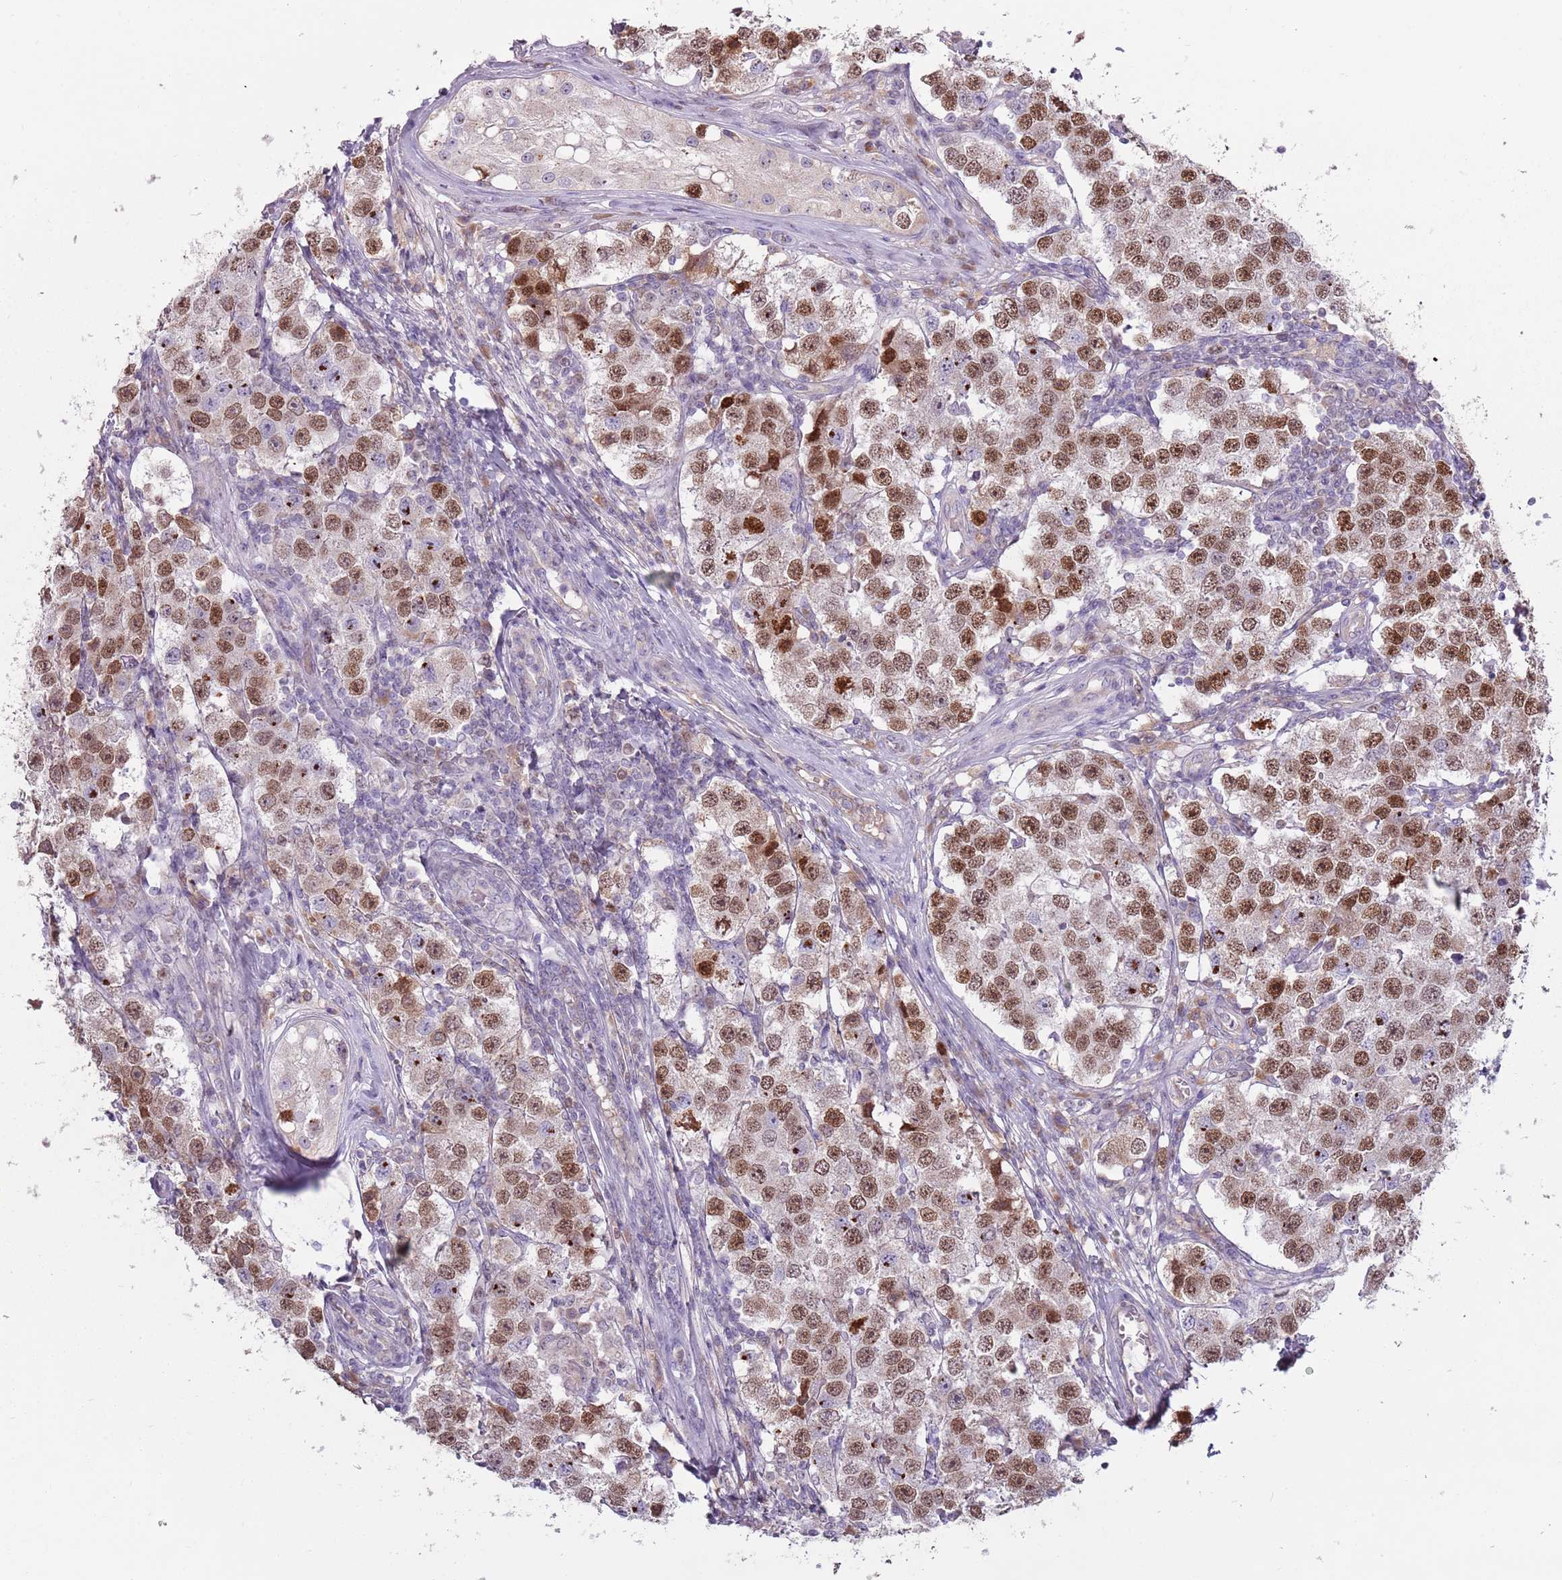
{"staining": {"intensity": "moderate", "quantity": ">75%", "location": "nuclear"}, "tissue": "testis cancer", "cell_type": "Tumor cells", "image_type": "cancer", "snomed": [{"axis": "morphology", "description": "Seminoma, NOS"}, {"axis": "topography", "description": "Testis"}], "caption": "This micrograph shows immunohistochemistry staining of testis cancer (seminoma), with medium moderate nuclear expression in about >75% of tumor cells.", "gene": "SYS1", "patient": {"sex": "male", "age": 34}}